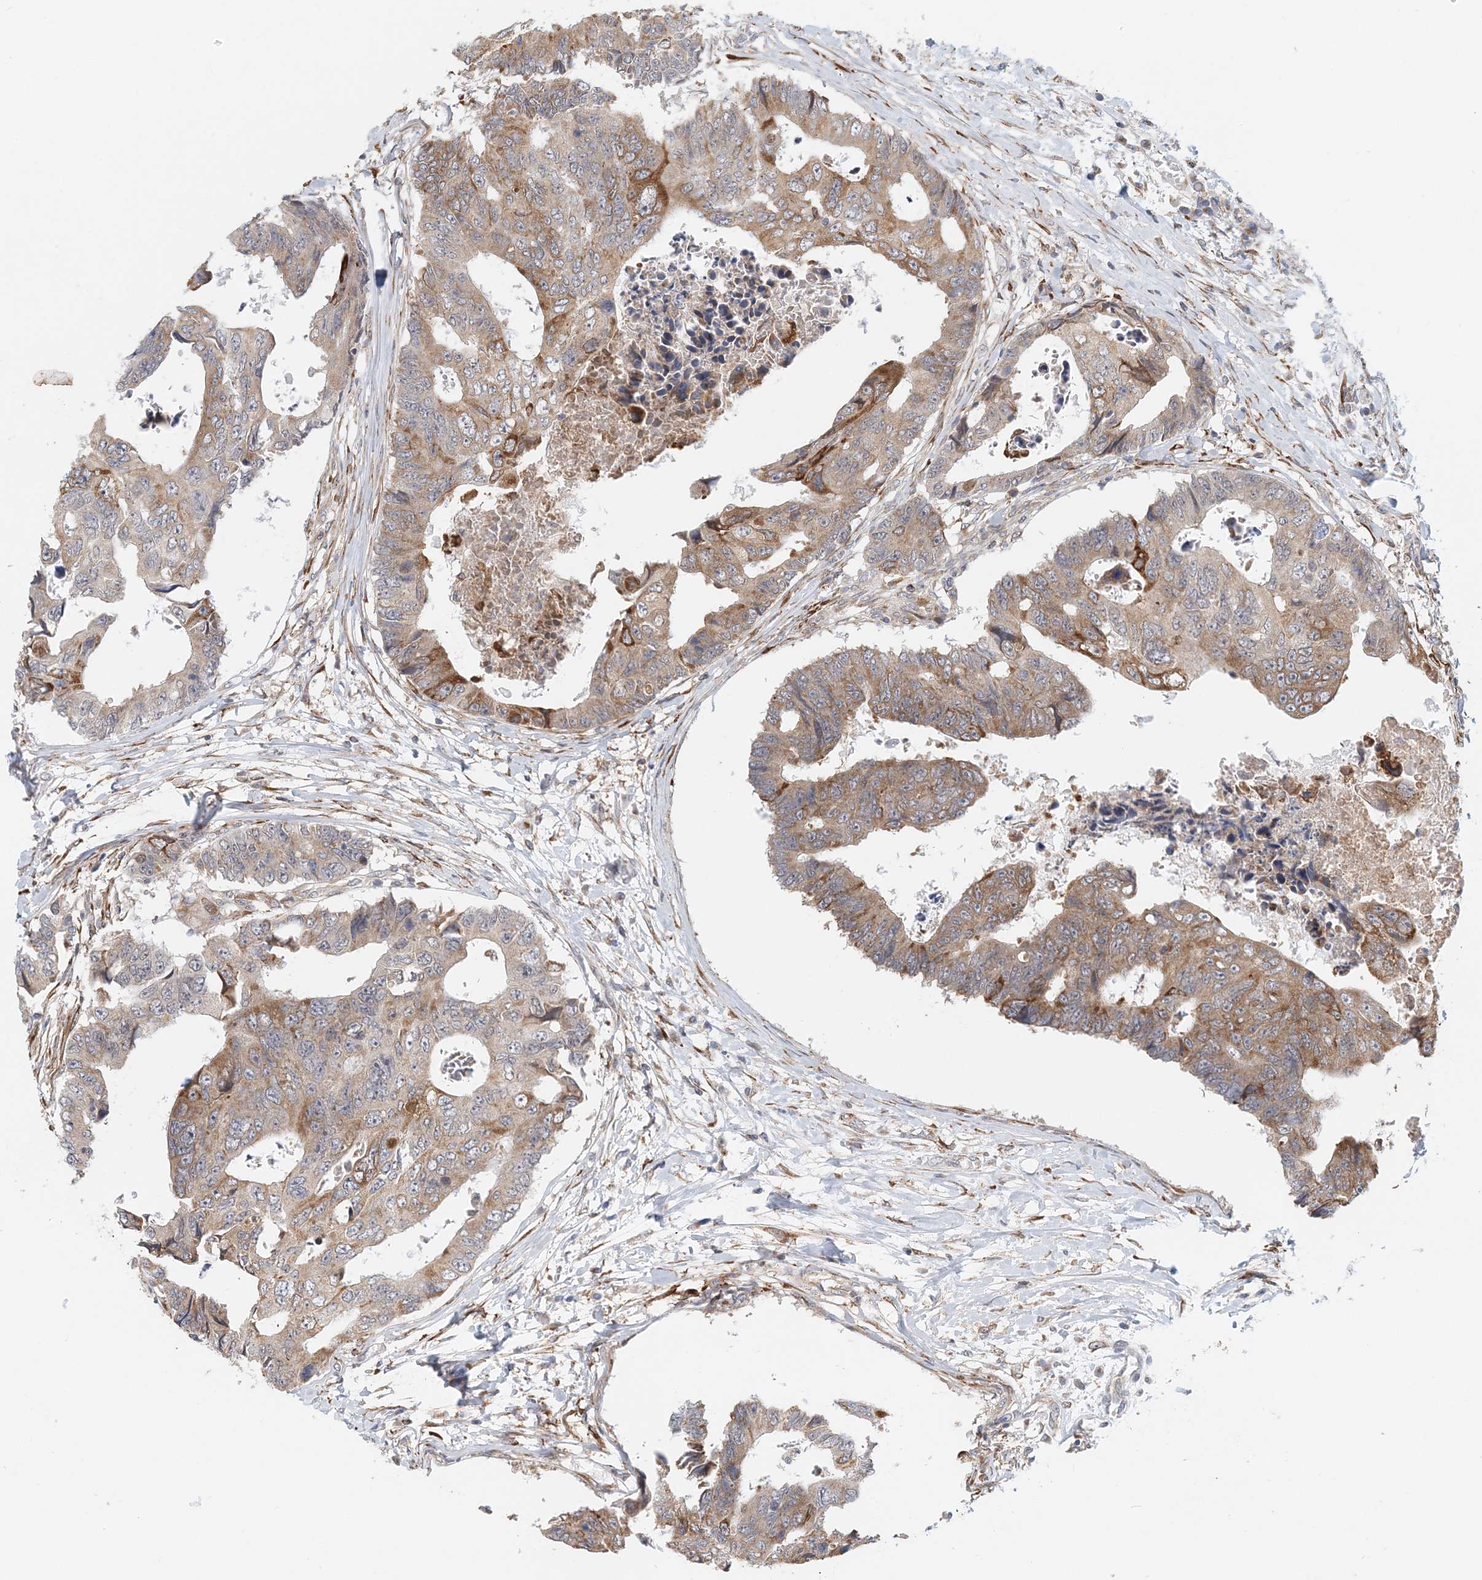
{"staining": {"intensity": "moderate", "quantity": ">75%", "location": "cytoplasmic/membranous"}, "tissue": "colorectal cancer", "cell_type": "Tumor cells", "image_type": "cancer", "snomed": [{"axis": "morphology", "description": "Adenocarcinoma, NOS"}, {"axis": "topography", "description": "Rectum"}], "caption": "Approximately >75% of tumor cells in colorectal cancer (adenocarcinoma) show moderate cytoplasmic/membranous protein expression as visualized by brown immunohistochemical staining.", "gene": "PCYOX1L", "patient": {"sex": "male", "age": 84}}